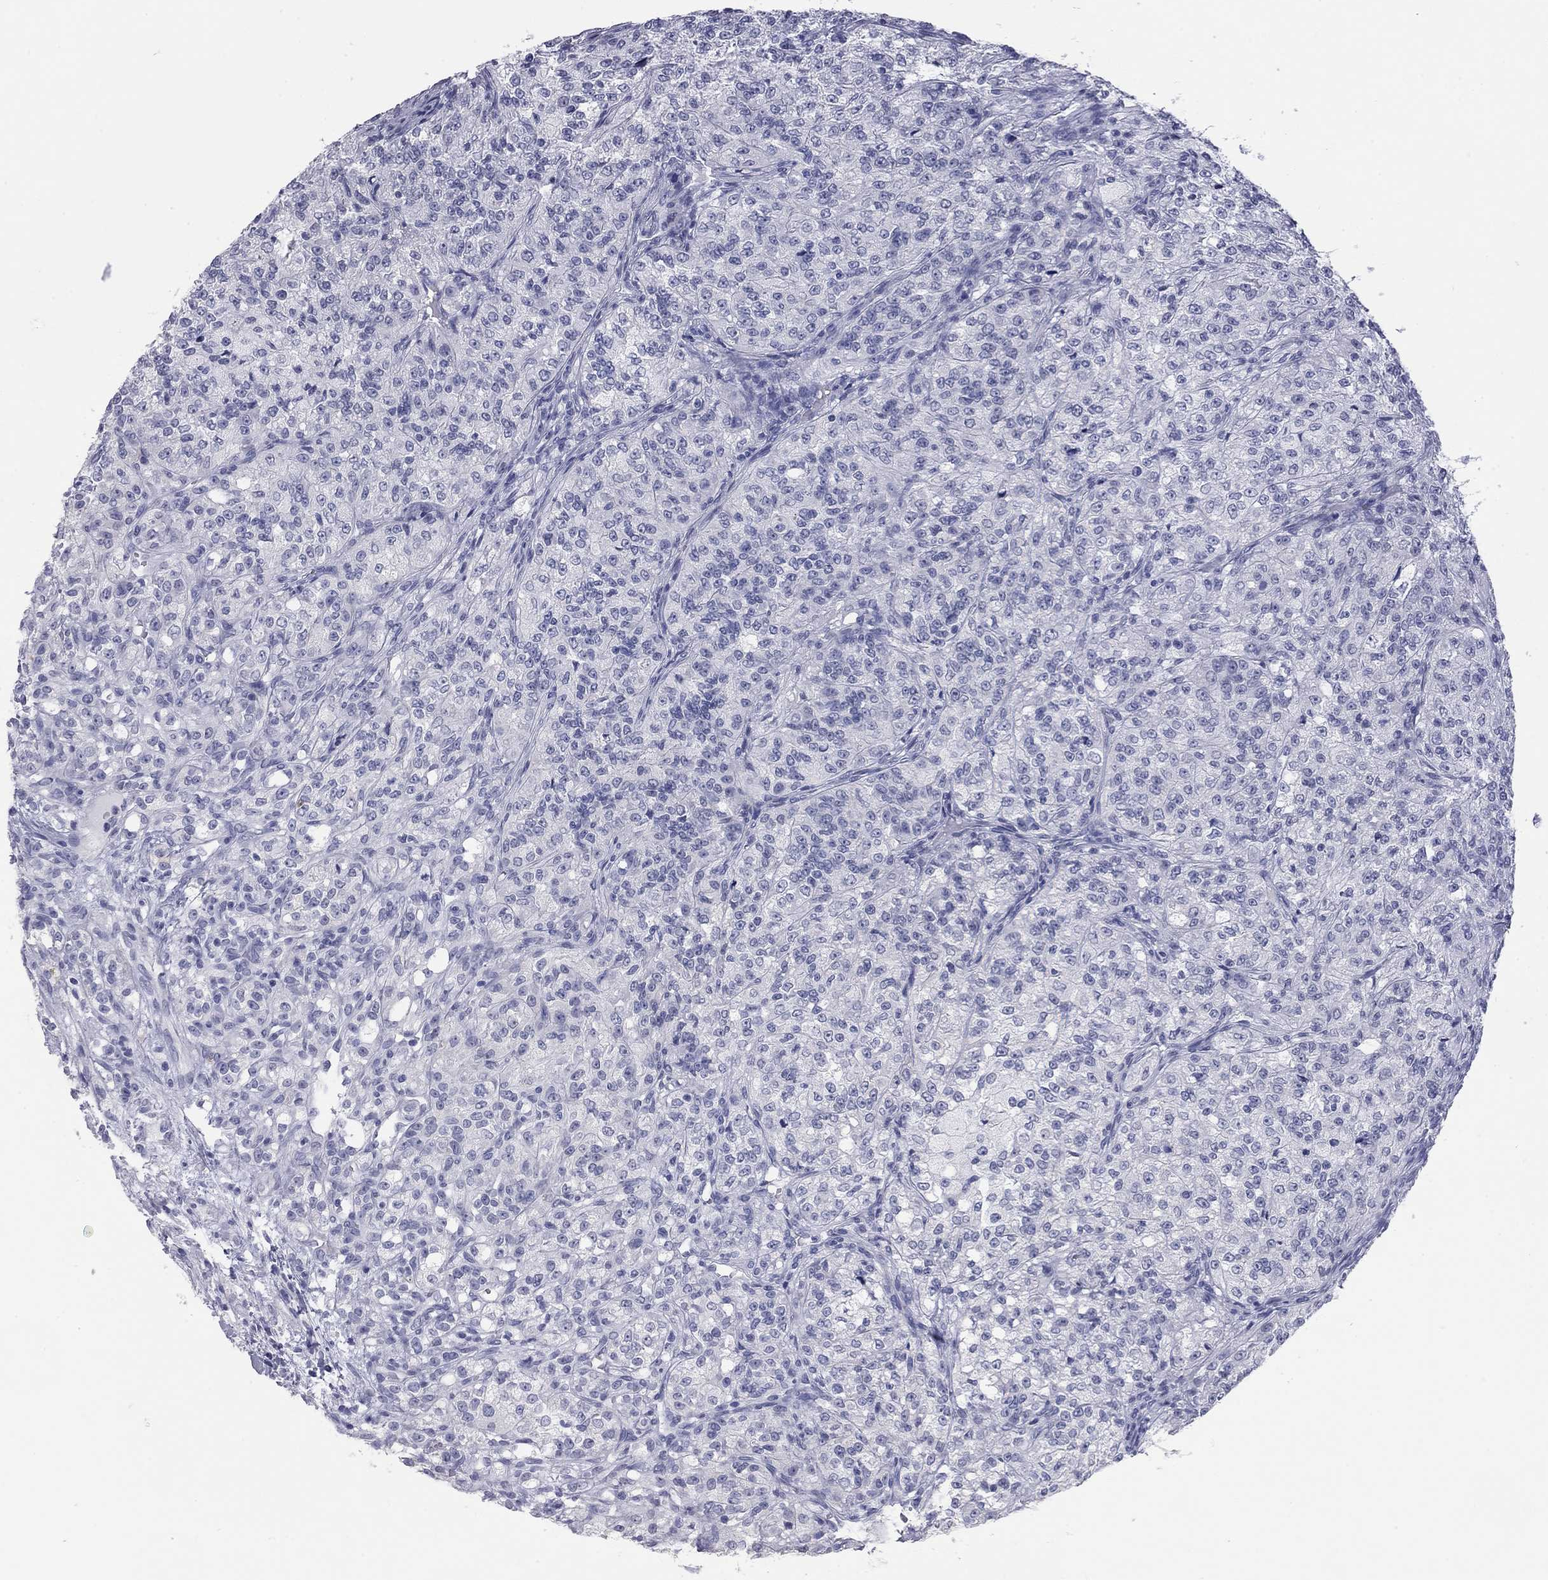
{"staining": {"intensity": "negative", "quantity": "none", "location": "none"}, "tissue": "renal cancer", "cell_type": "Tumor cells", "image_type": "cancer", "snomed": [{"axis": "morphology", "description": "Adenocarcinoma, NOS"}, {"axis": "topography", "description": "Kidney"}], "caption": "High magnification brightfield microscopy of renal adenocarcinoma stained with DAB (brown) and counterstained with hematoxylin (blue): tumor cells show no significant expression.", "gene": "AK8", "patient": {"sex": "female", "age": 63}}